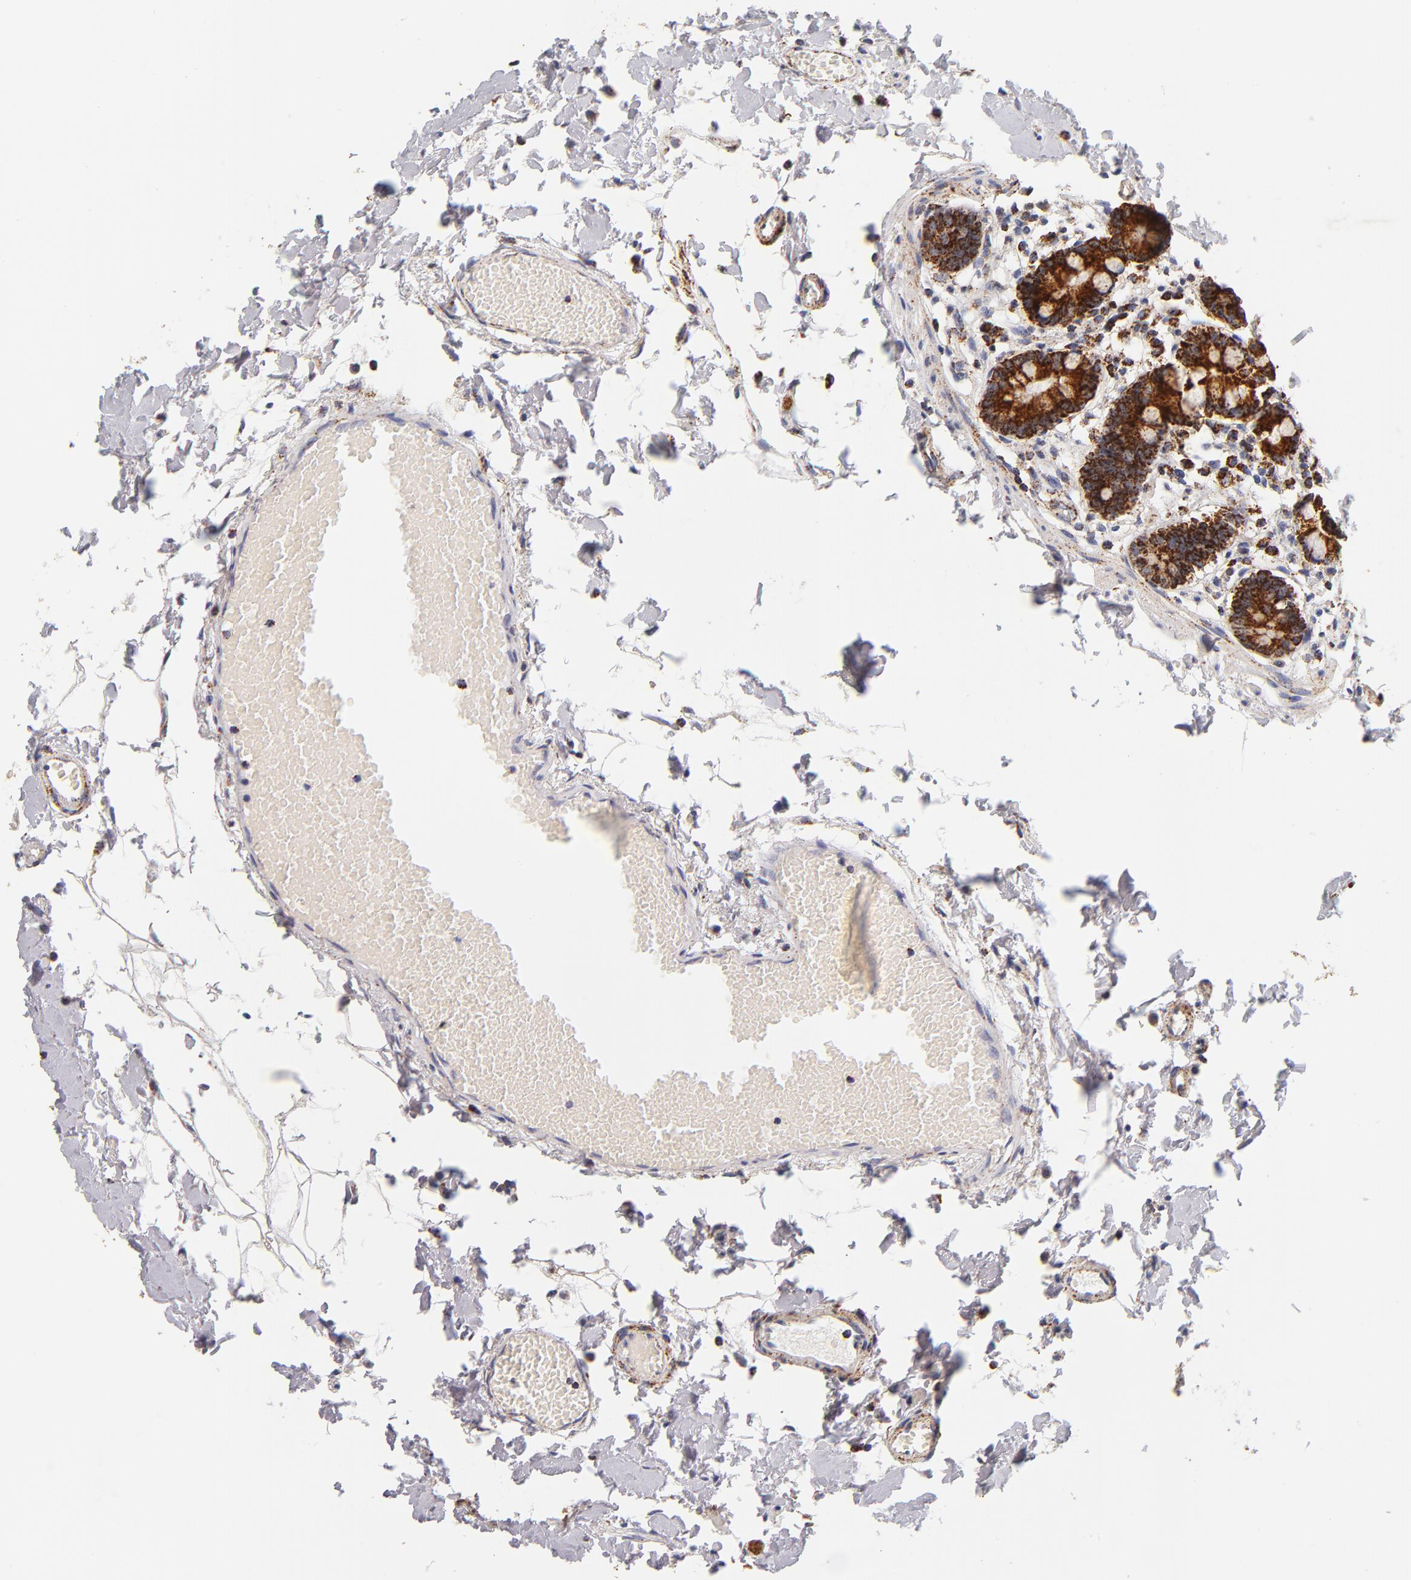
{"staining": {"intensity": "strong", "quantity": ">75%", "location": "cytoplasmic/membranous"}, "tissue": "small intestine", "cell_type": "Glandular cells", "image_type": "normal", "snomed": [{"axis": "morphology", "description": "Normal tissue, NOS"}, {"axis": "topography", "description": "Small intestine"}], "caption": "A high-resolution image shows immunohistochemistry staining of normal small intestine, which displays strong cytoplasmic/membranous expression in approximately >75% of glandular cells. (Brightfield microscopy of DAB IHC at high magnification).", "gene": "ECHS1", "patient": {"sex": "female", "age": 61}}